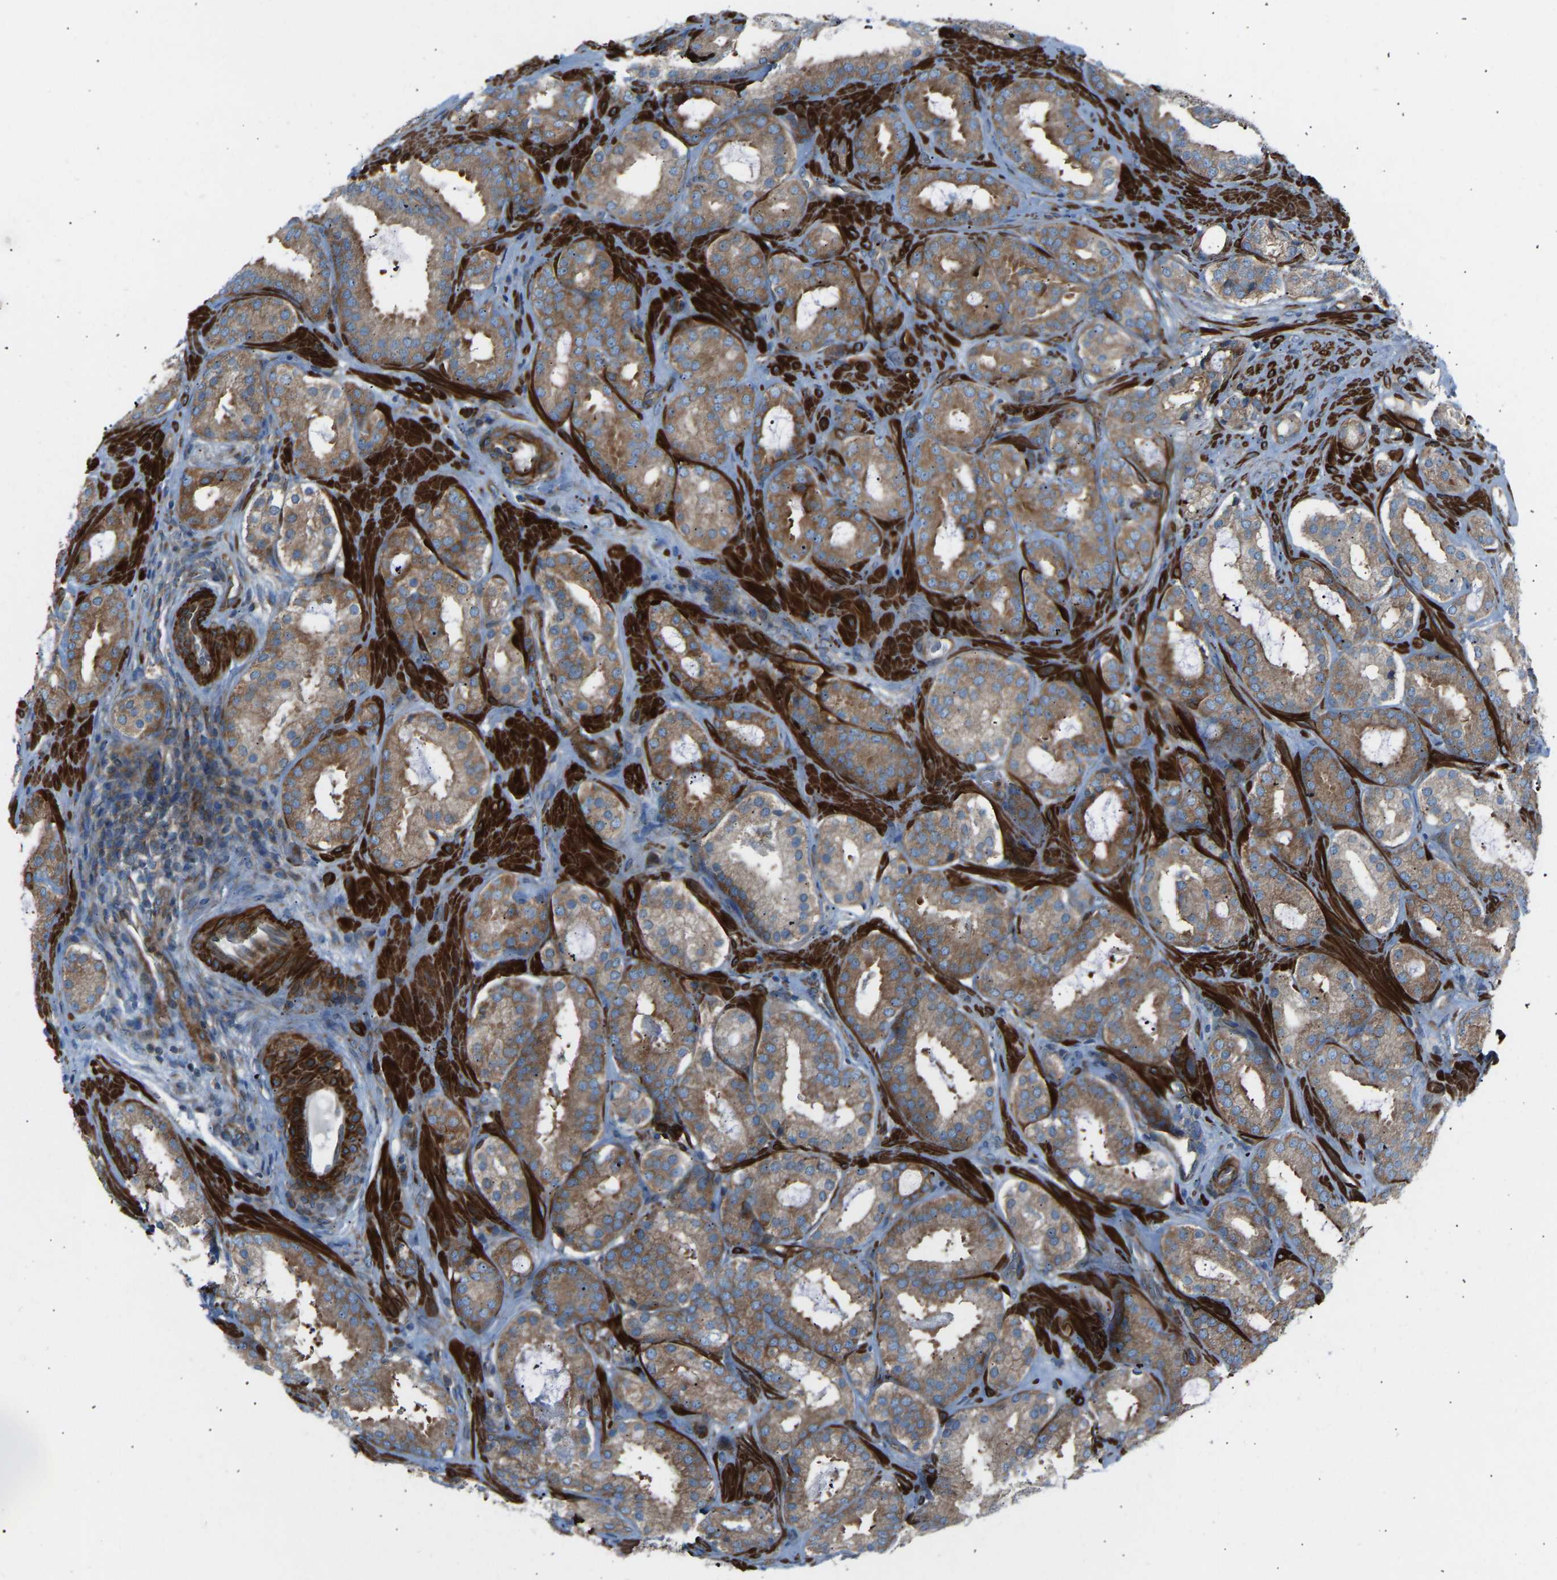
{"staining": {"intensity": "moderate", "quantity": ">75%", "location": "cytoplasmic/membranous"}, "tissue": "prostate cancer", "cell_type": "Tumor cells", "image_type": "cancer", "snomed": [{"axis": "morphology", "description": "Adenocarcinoma, Low grade"}, {"axis": "topography", "description": "Prostate"}], "caption": "This is a histology image of immunohistochemistry staining of prostate cancer, which shows moderate staining in the cytoplasmic/membranous of tumor cells.", "gene": "VPS41", "patient": {"sex": "male", "age": 69}}